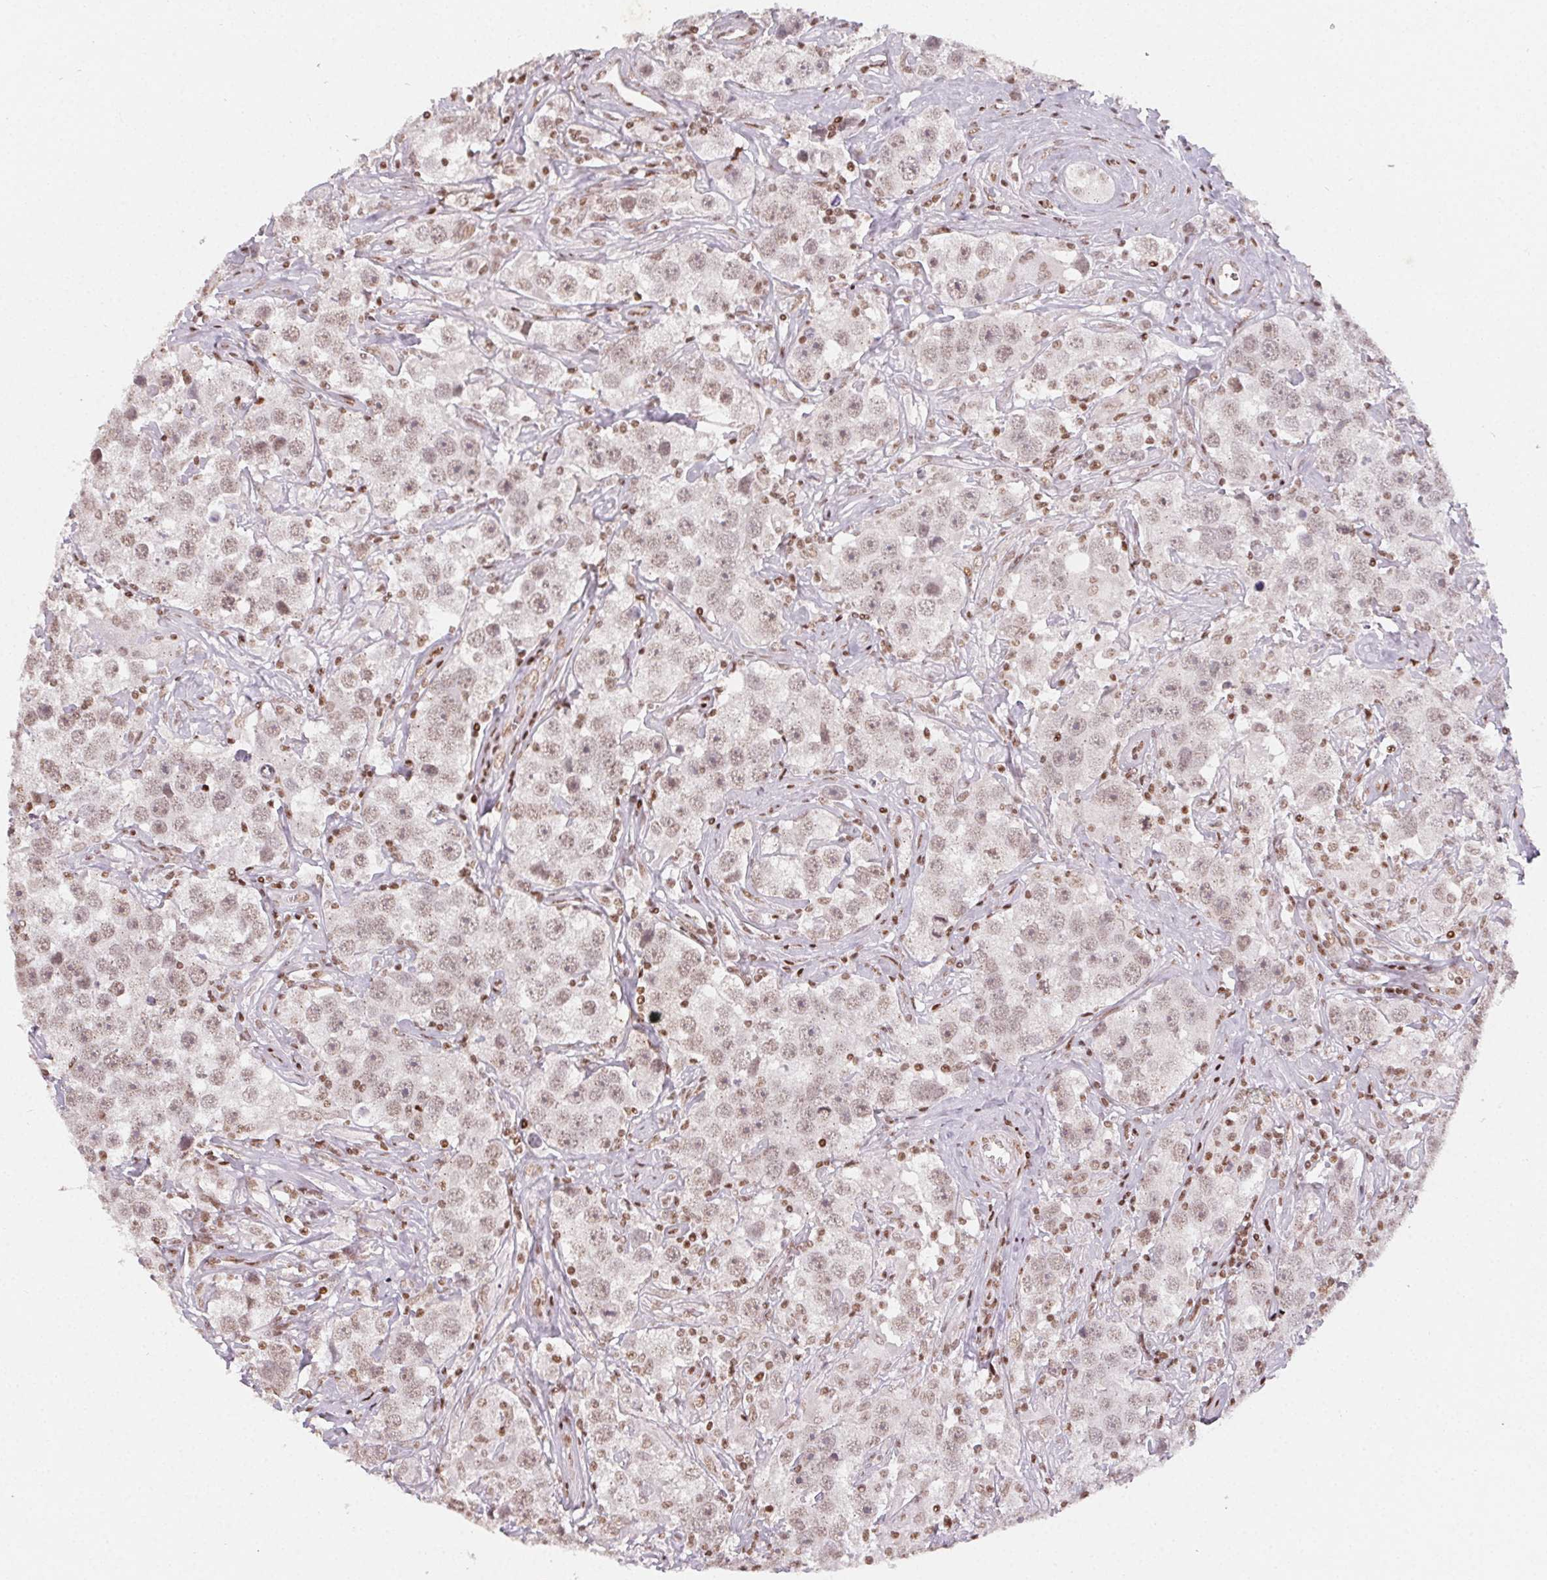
{"staining": {"intensity": "weak", "quantity": "25%-75%", "location": "nuclear"}, "tissue": "testis cancer", "cell_type": "Tumor cells", "image_type": "cancer", "snomed": [{"axis": "morphology", "description": "Seminoma, NOS"}, {"axis": "topography", "description": "Testis"}], "caption": "Tumor cells display low levels of weak nuclear expression in approximately 25%-75% of cells in testis seminoma. The protein is stained brown, and the nuclei are stained in blue (DAB IHC with brightfield microscopy, high magnification).", "gene": "KMT2A", "patient": {"sex": "male", "age": 49}}